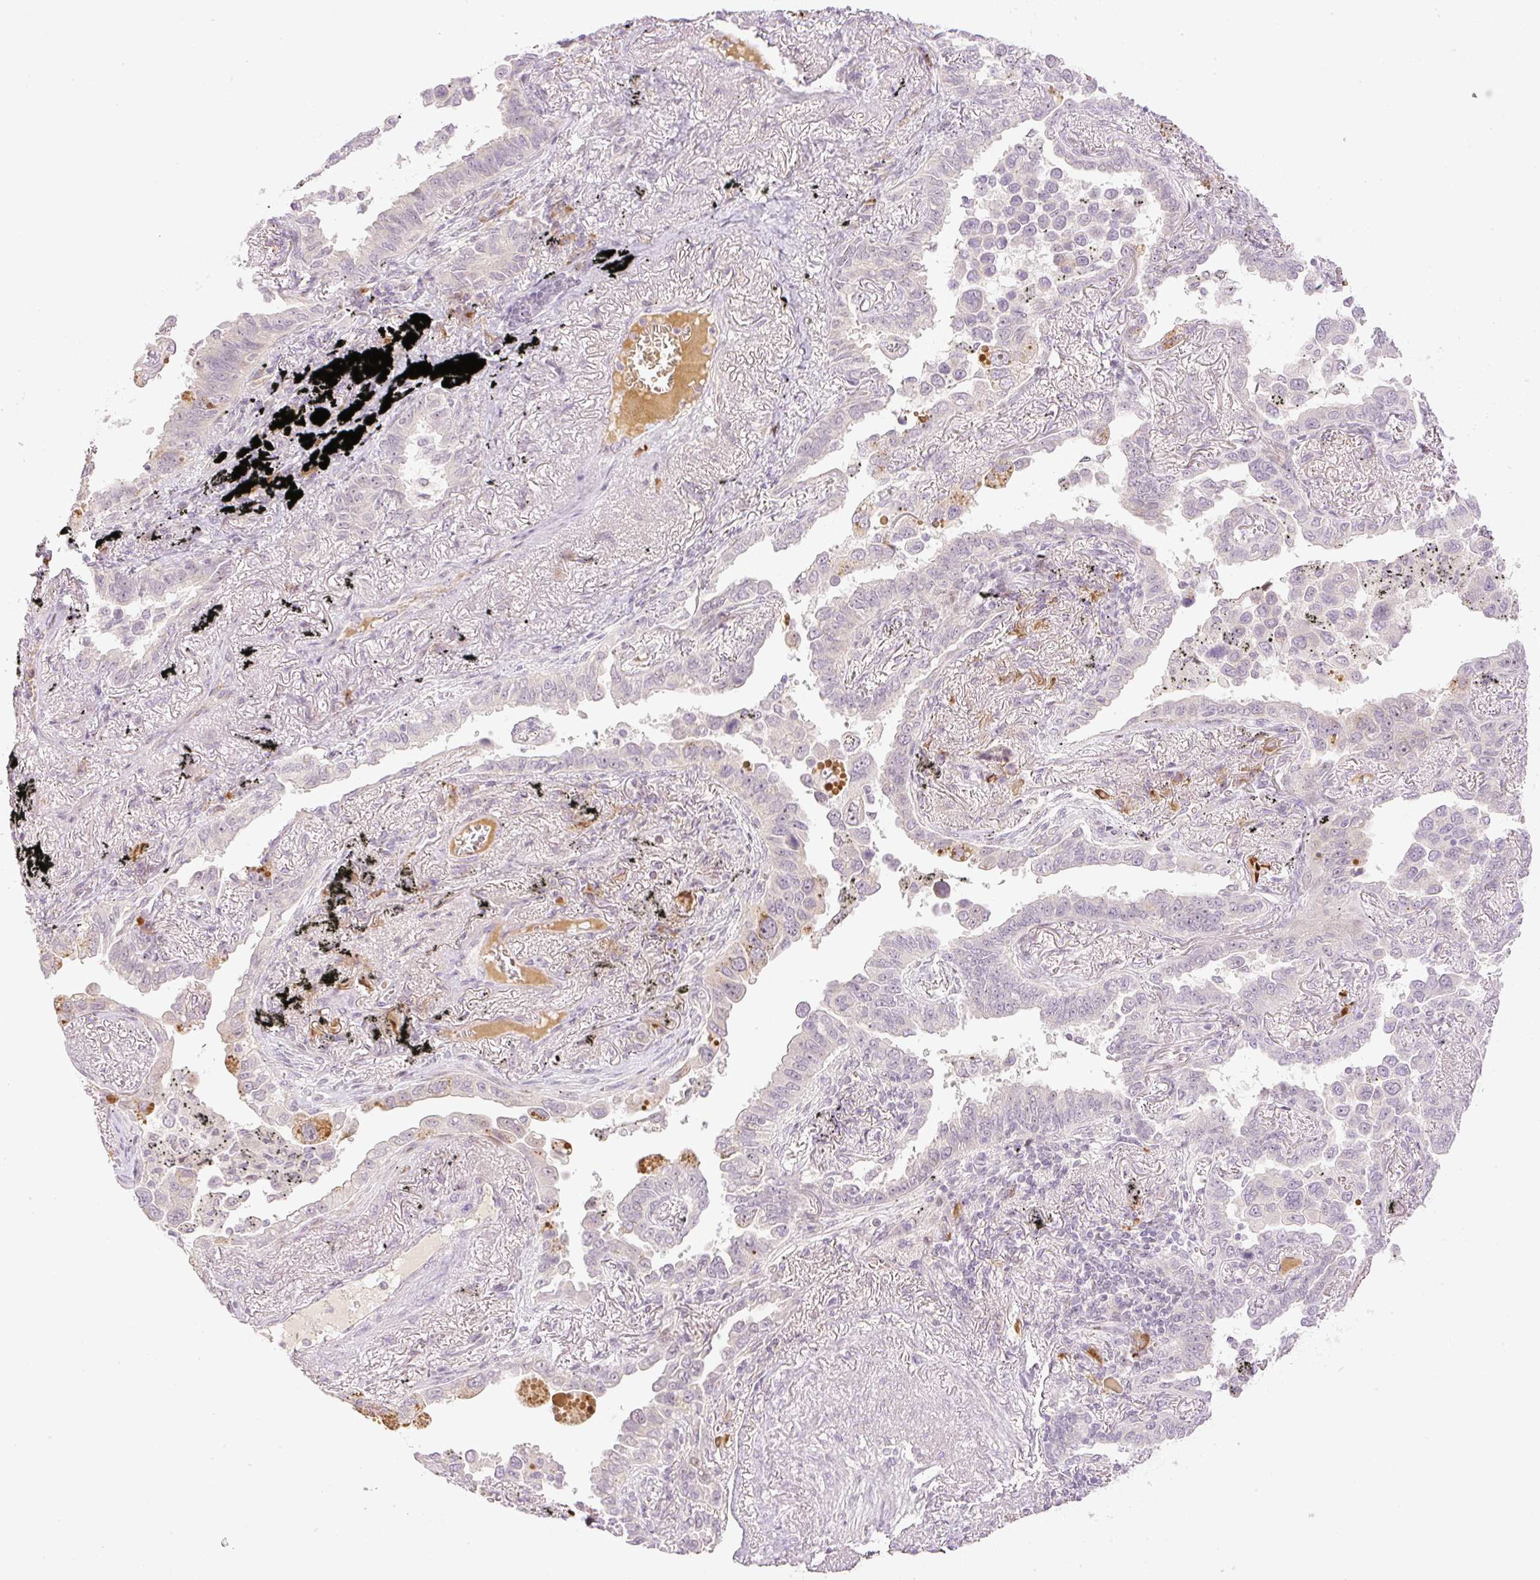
{"staining": {"intensity": "negative", "quantity": "none", "location": "none"}, "tissue": "lung cancer", "cell_type": "Tumor cells", "image_type": "cancer", "snomed": [{"axis": "morphology", "description": "Adenocarcinoma, NOS"}, {"axis": "topography", "description": "Lung"}], "caption": "There is no significant positivity in tumor cells of lung adenocarcinoma.", "gene": "AAR2", "patient": {"sex": "male", "age": 67}}